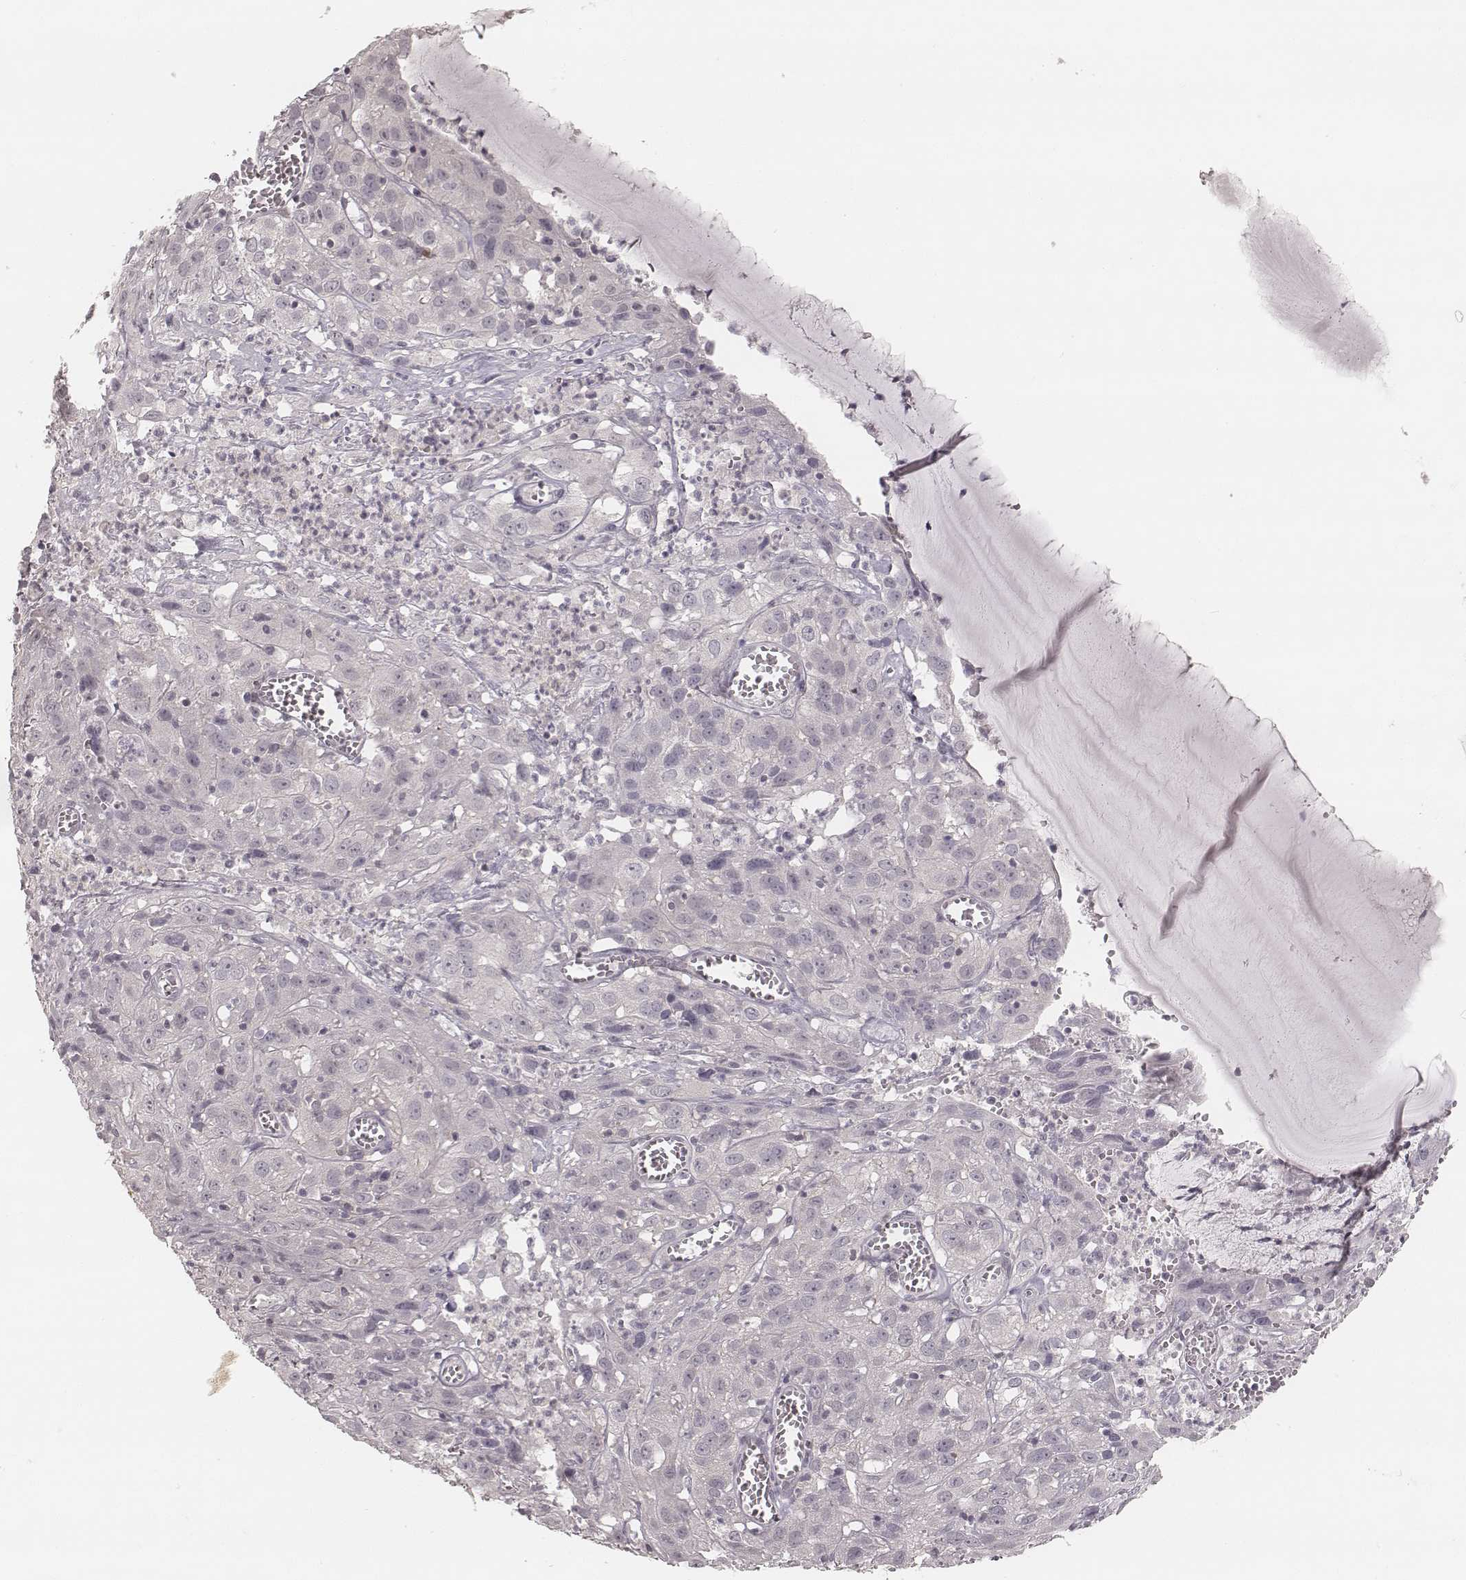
{"staining": {"intensity": "negative", "quantity": "none", "location": "none"}, "tissue": "cervical cancer", "cell_type": "Tumor cells", "image_type": "cancer", "snomed": [{"axis": "morphology", "description": "Squamous cell carcinoma, NOS"}, {"axis": "topography", "description": "Cervix"}], "caption": "This is an IHC histopathology image of human squamous cell carcinoma (cervical). There is no expression in tumor cells.", "gene": "ACACB", "patient": {"sex": "female", "age": 32}}